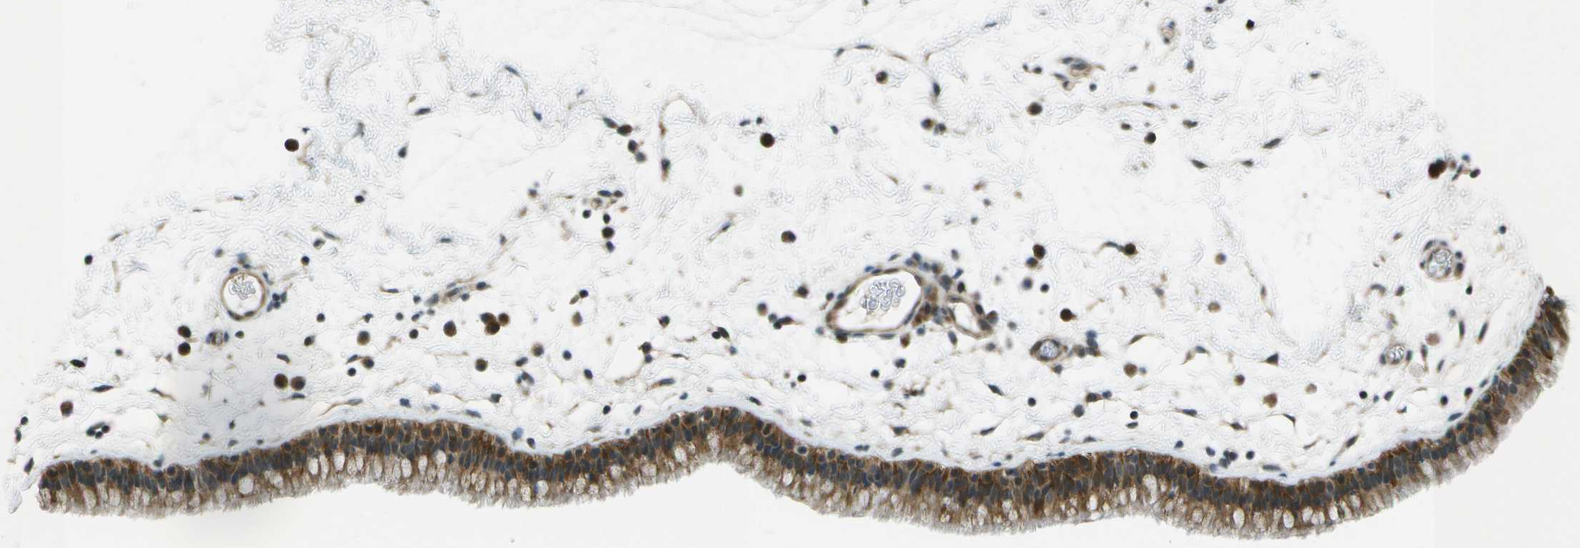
{"staining": {"intensity": "moderate", "quantity": ">75%", "location": "cytoplasmic/membranous,nuclear"}, "tissue": "nasopharynx", "cell_type": "Respiratory epithelial cells", "image_type": "normal", "snomed": [{"axis": "morphology", "description": "Normal tissue, NOS"}, {"axis": "morphology", "description": "Inflammation, NOS"}, {"axis": "topography", "description": "Nasopharynx"}], "caption": "A high-resolution photomicrograph shows IHC staining of unremarkable nasopharynx, which demonstrates moderate cytoplasmic/membranous,nuclear positivity in approximately >75% of respiratory epithelial cells. The staining is performed using DAB brown chromogen to label protein expression. The nuclei are counter-stained blue using hematoxylin.", "gene": "TMEM19", "patient": {"sex": "male", "age": 48}}